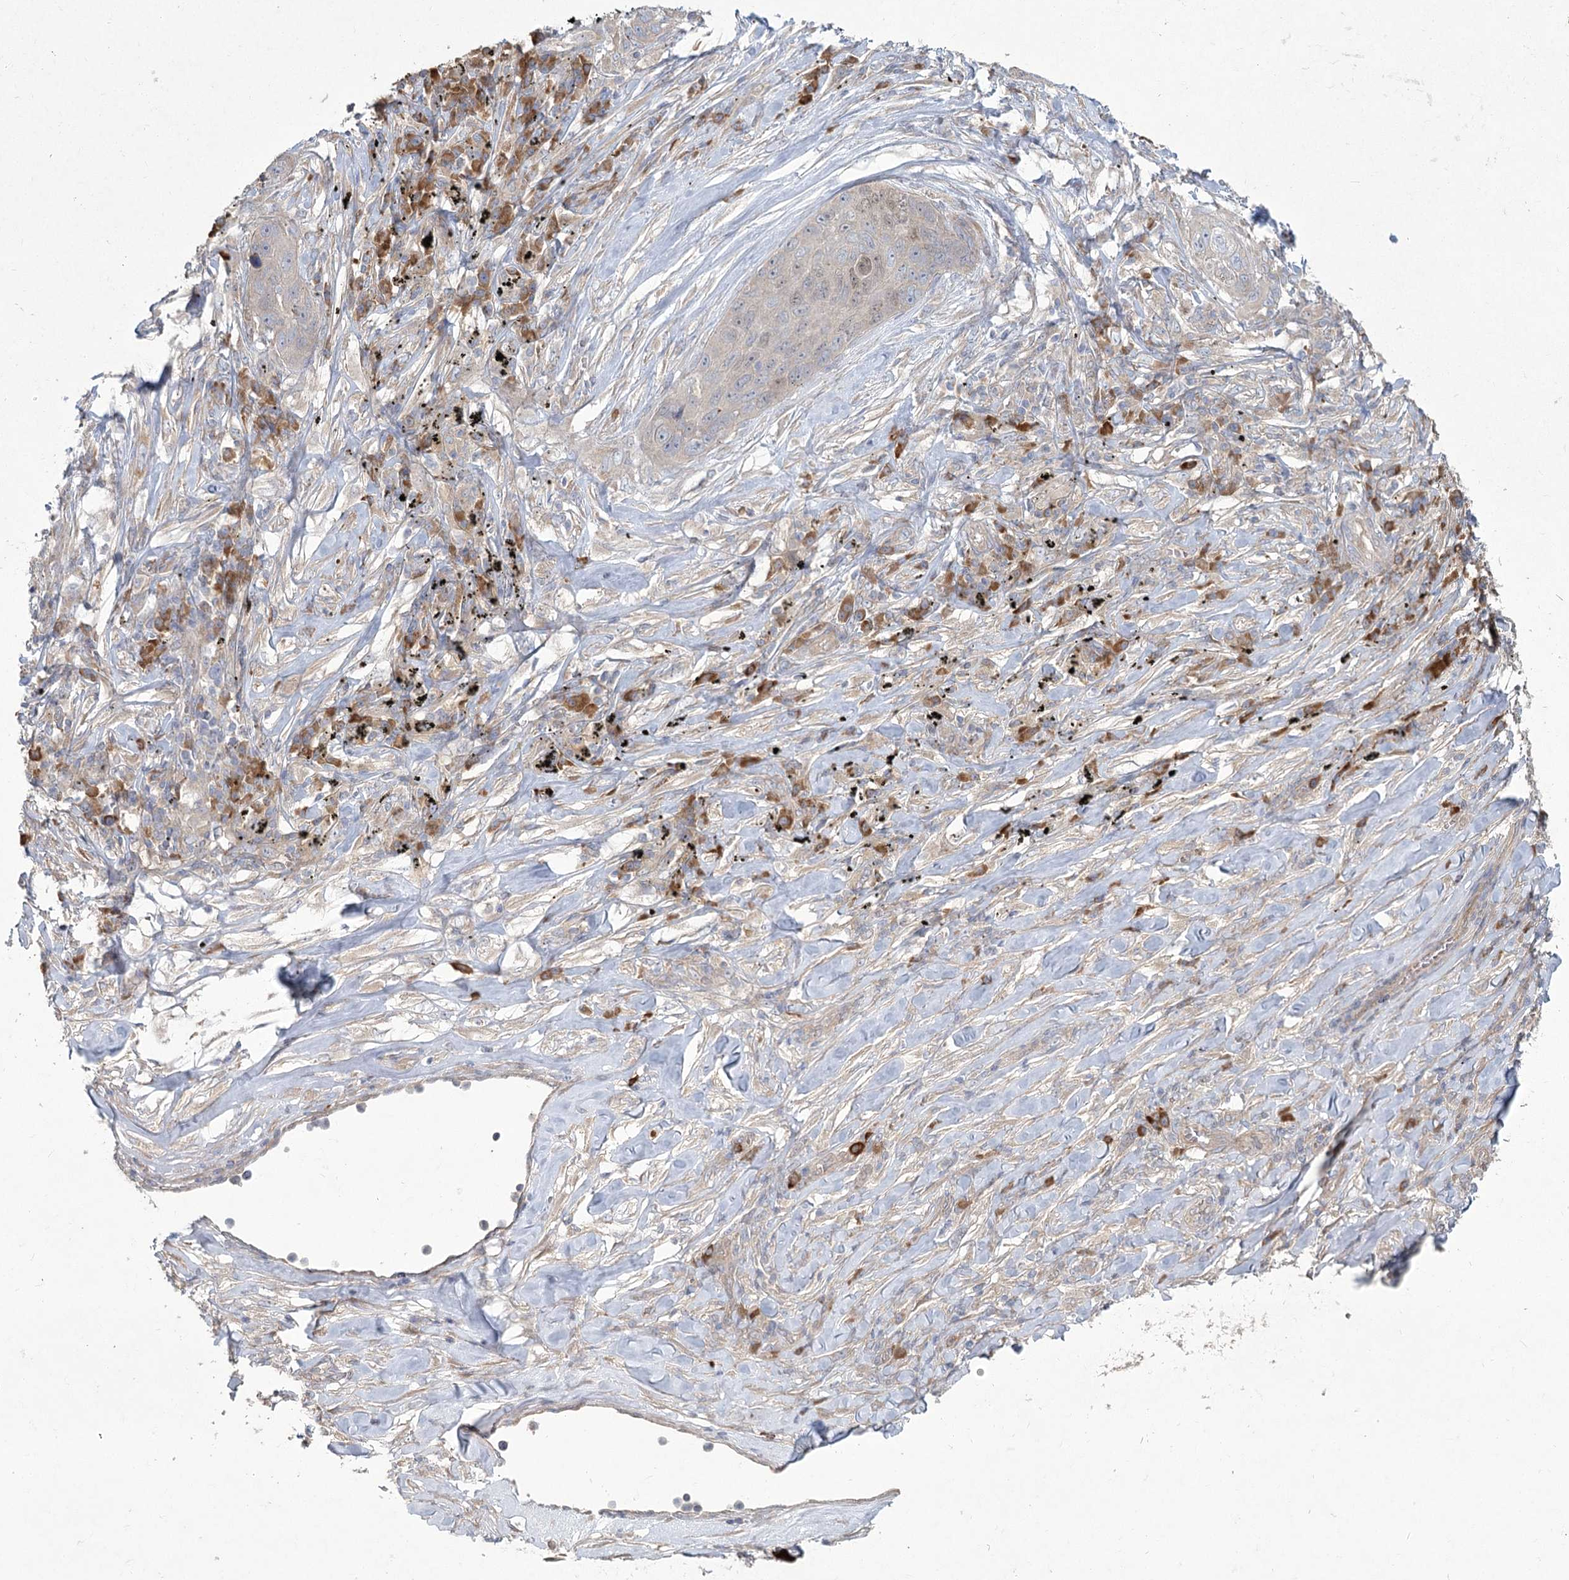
{"staining": {"intensity": "negative", "quantity": "none", "location": "none"}, "tissue": "lung cancer", "cell_type": "Tumor cells", "image_type": "cancer", "snomed": [{"axis": "morphology", "description": "Squamous cell carcinoma, NOS"}, {"axis": "topography", "description": "Lung"}], "caption": "Image shows no protein expression in tumor cells of lung squamous cell carcinoma tissue.", "gene": "CAMTA1", "patient": {"sex": "female", "age": 63}}